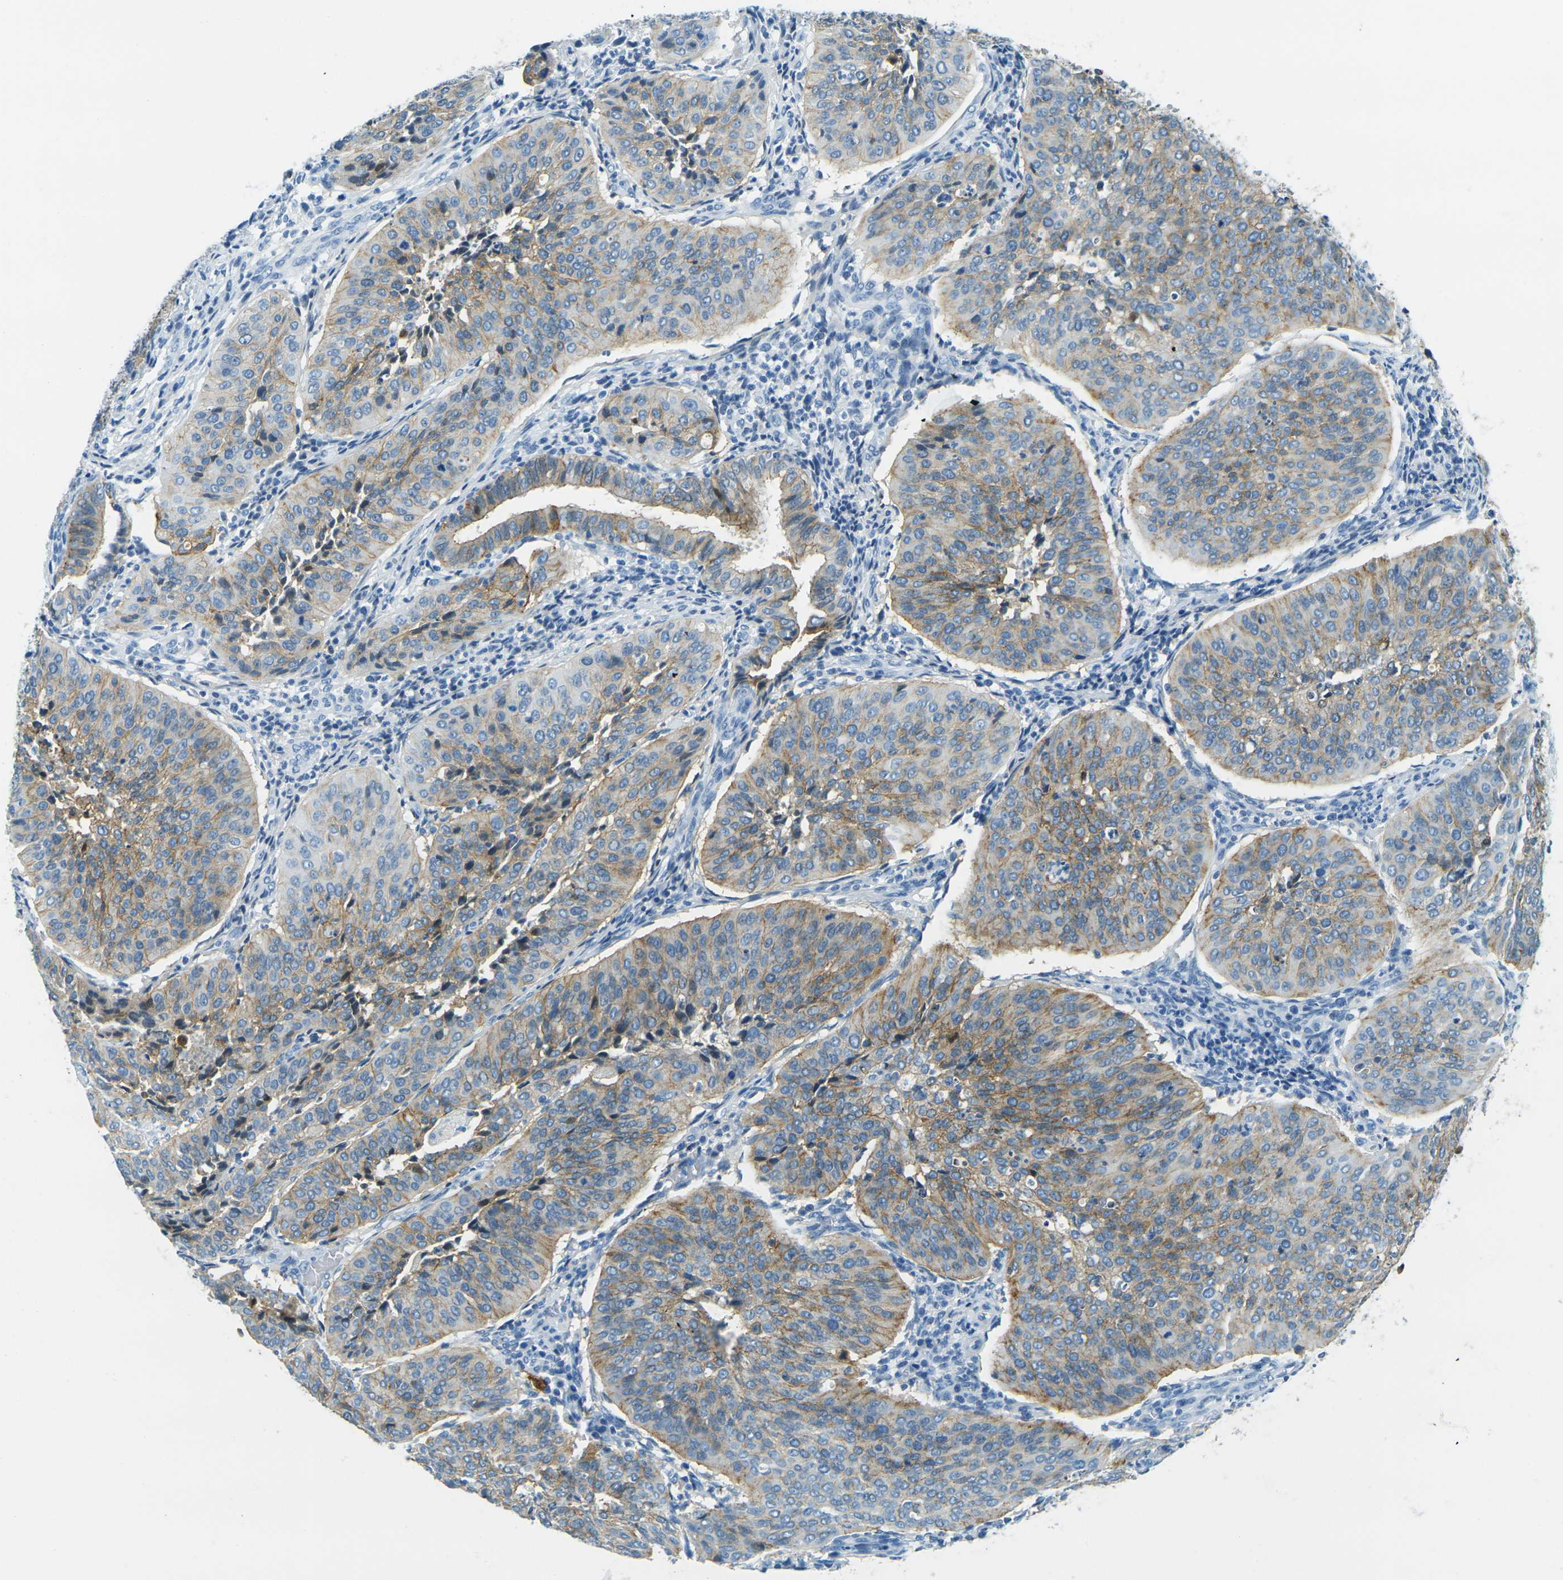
{"staining": {"intensity": "moderate", "quantity": ">75%", "location": "cytoplasmic/membranous"}, "tissue": "cervical cancer", "cell_type": "Tumor cells", "image_type": "cancer", "snomed": [{"axis": "morphology", "description": "Normal tissue, NOS"}, {"axis": "morphology", "description": "Squamous cell carcinoma, NOS"}, {"axis": "topography", "description": "Cervix"}], "caption": "Immunohistochemical staining of cervical cancer (squamous cell carcinoma) shows medium levels of moderate cytoplasmic/membranous protein positivity in about >75% of tumor cells. (IHC, brightfield microscopy, high magnification).", "gene": "OCLN", "patient": {"sex": "female", "age": 39}}